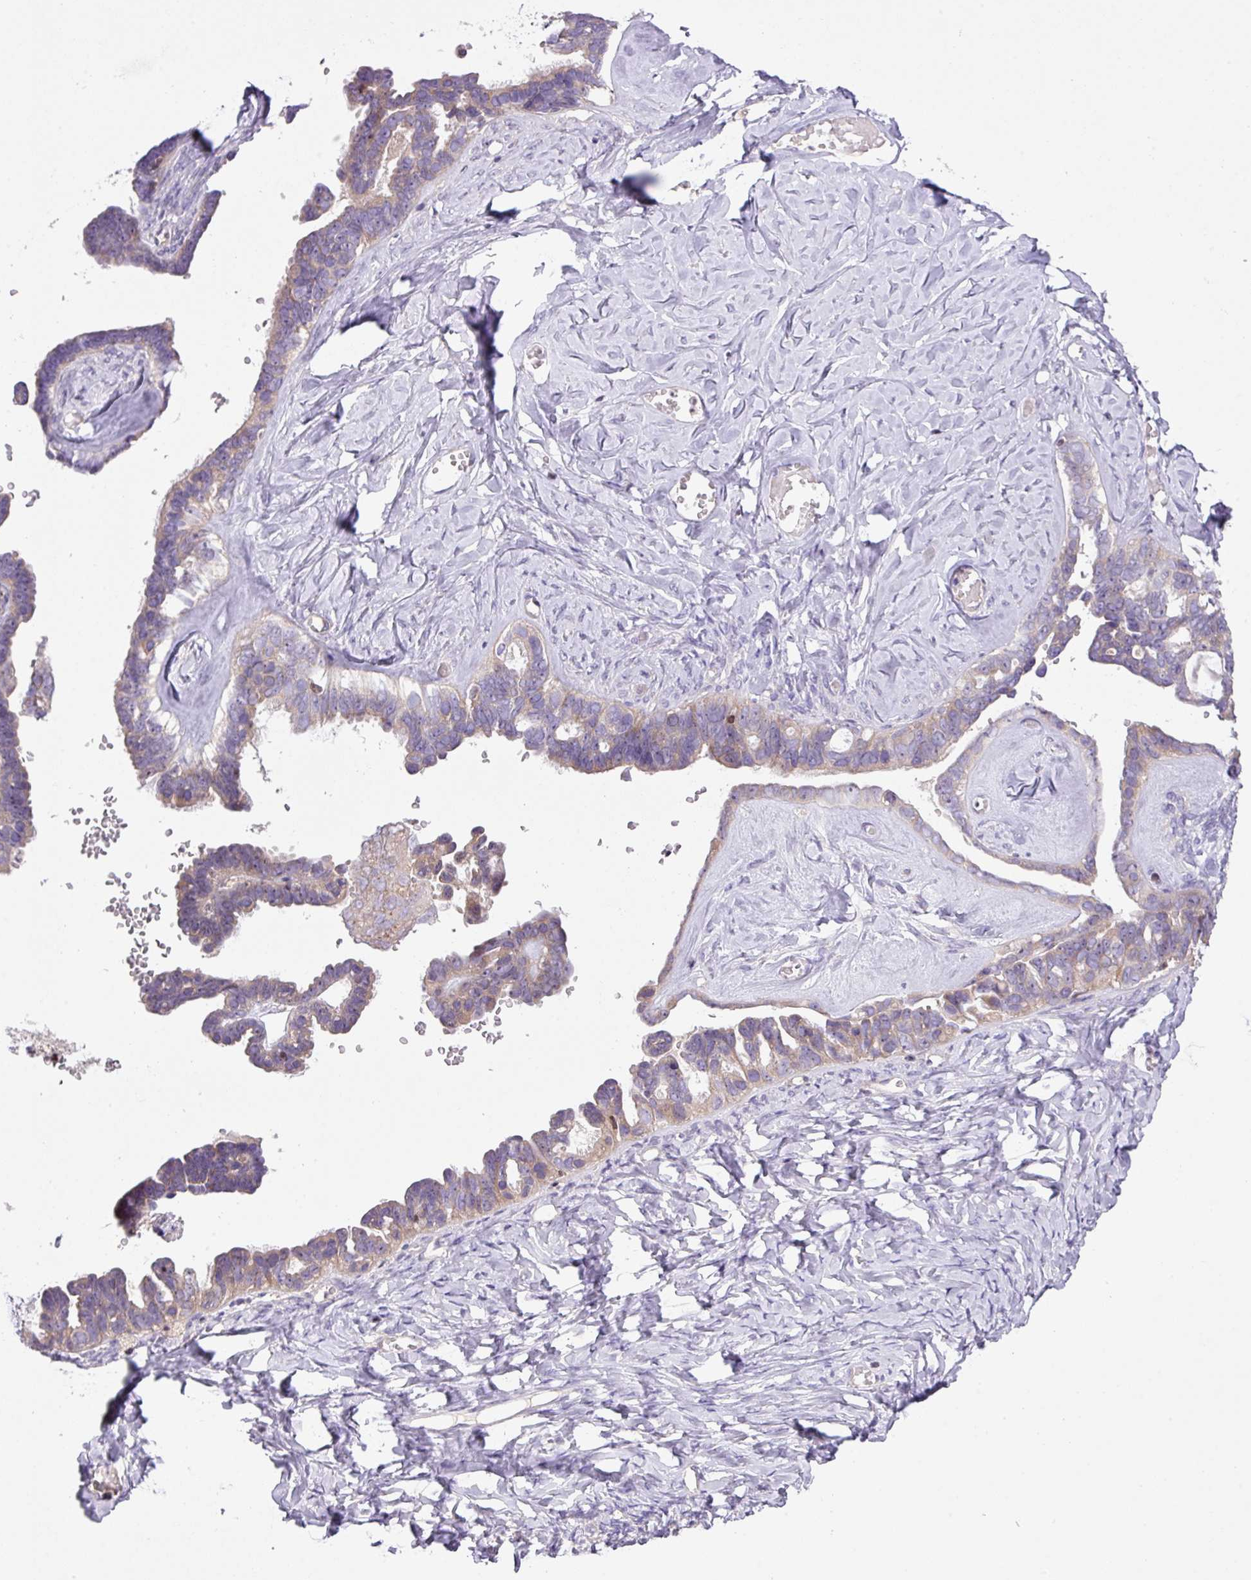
{"staining": {"intensity": "weak", "quantity": ">75%", "location": "cytoplasmic/membranous"}, "tissue": "ovarian cancer", "cell_type": "Tumor cells", "image_type": "cancer", "snomed": [{"axis": "morphology", "description": "Cystadenocarcinoma, serous, NOS"}, {"axis": "topography", "description": "Ovary"}], "caption": "Ovarian cancer stained with a brown dye reveals weak cytoplasmic/membranous positive positivity in approximately >75% of tumor cells.", "gene": "ZNF394", "patient": {"sex": "female", "age": 69}}